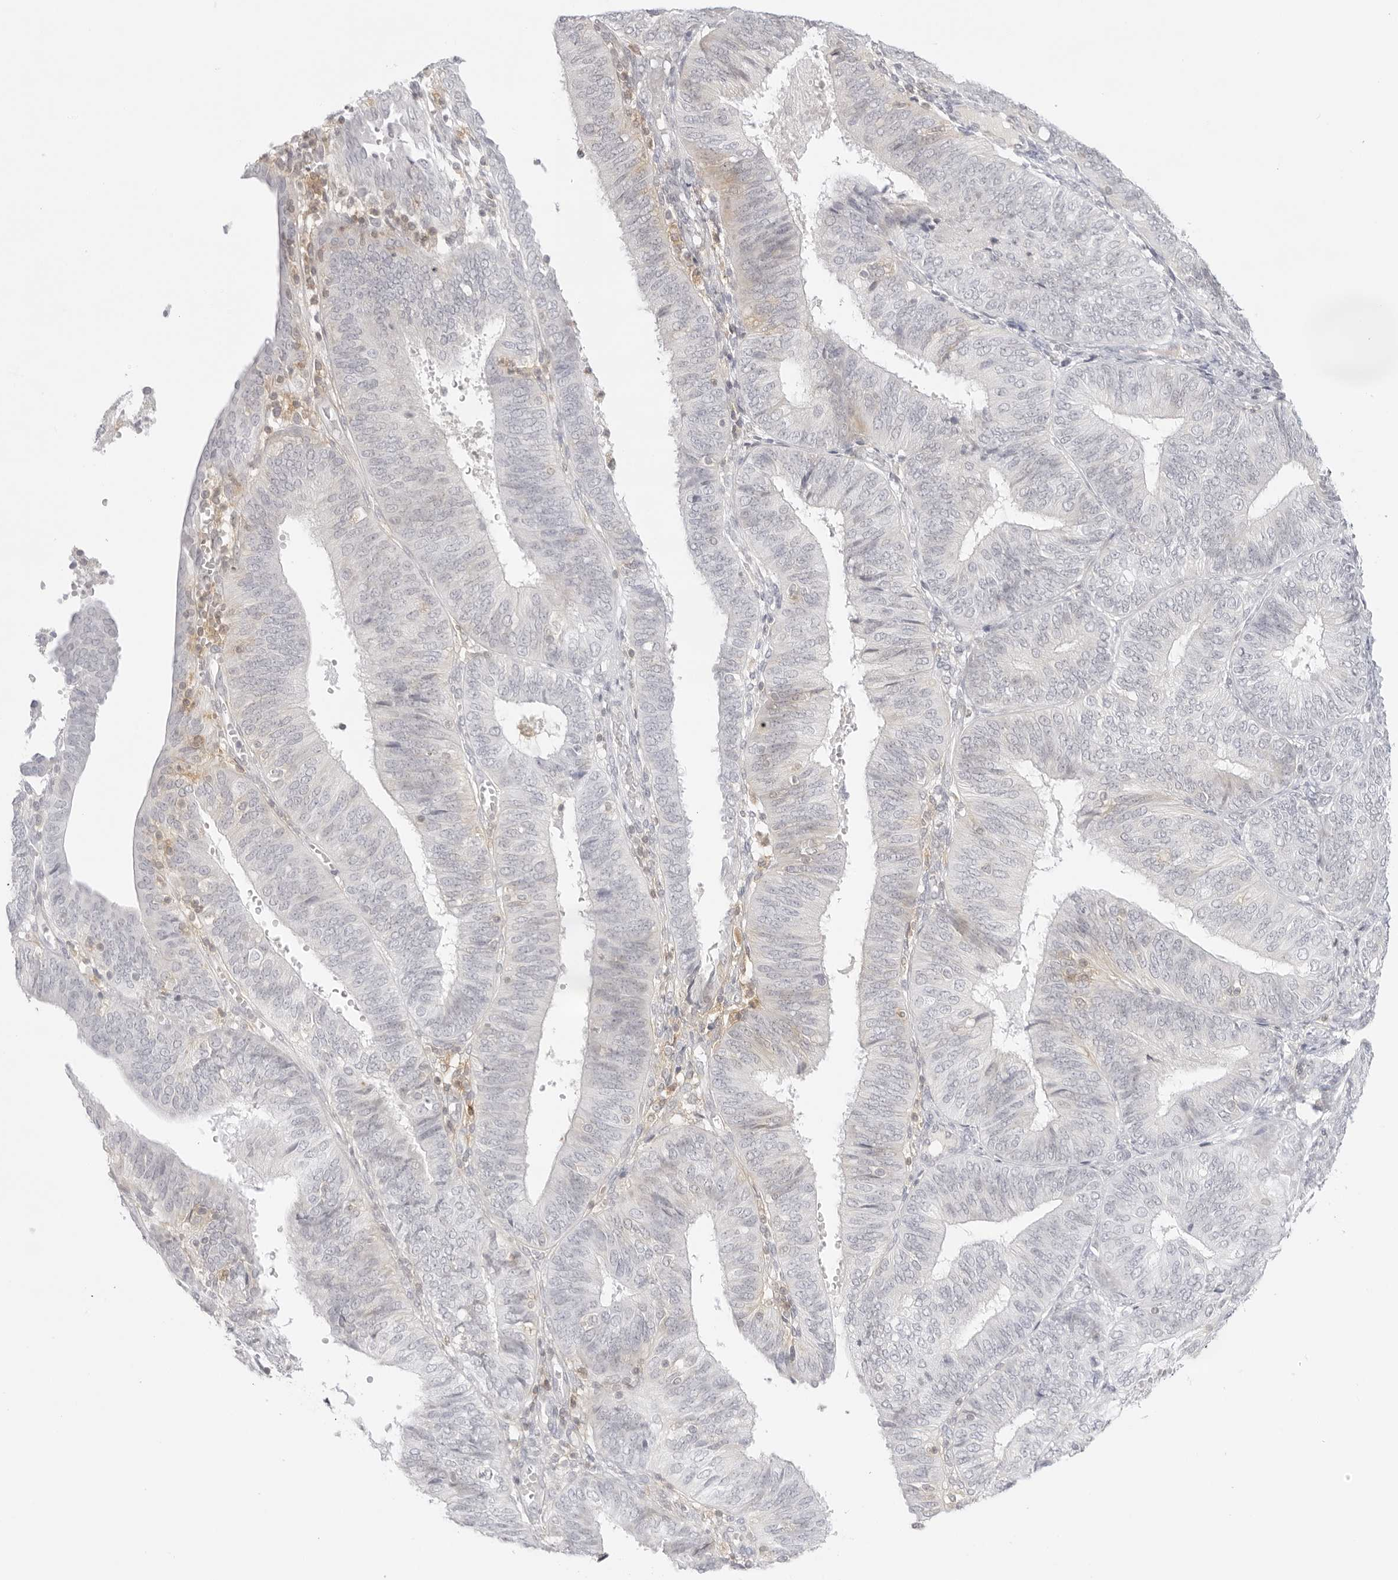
{"staining": {"intensity": "negative", "quantity": "none", "location": "none"}, "tissue": "endometrial cancer", "cell_type": "Tumor cells", "image_type": "cancer", "snomed": [{"axis": "morphology", "description": "Adenocarcinoma, NOS"}, {"axis": "topography", "description": "Endometrium"}], "caption": "DAB (3,3'-diaminobenzidine) immunohistochemical staining of endometrial cancer exhibits no significant expression in tumor cells.", "gene": "TNFRSF14", "patient": {"sex": "female", "age": 58}}